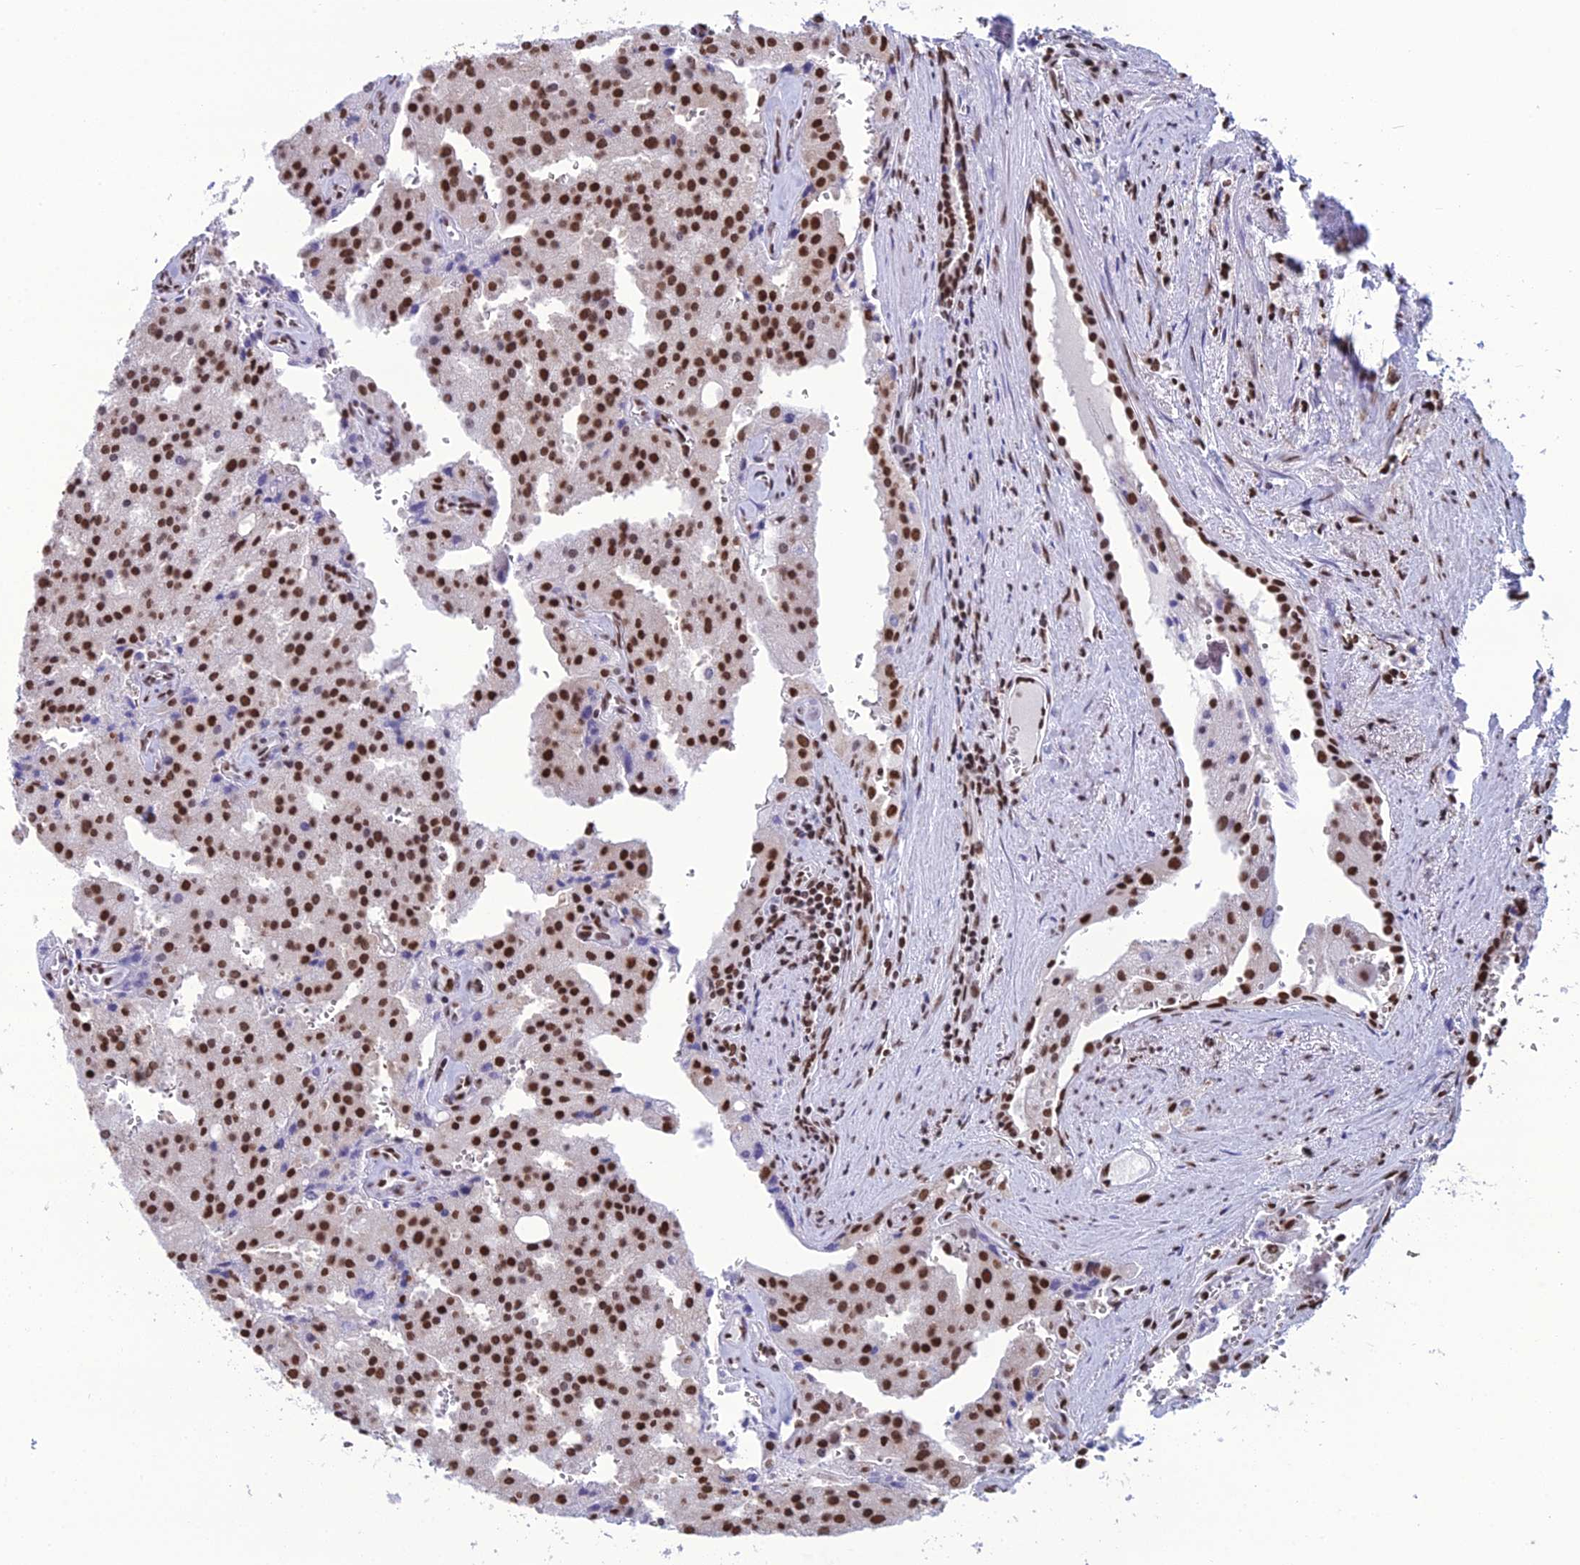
{"staining": {"intensity": "strong", "quantity": ">75%", "location": "nuclear"}, "tissue": "prostate cancer", "cell_type": "Tumor cells", "image_type": "cancer", "snomed": [{"axis": "morphology", "description": "Adenocarcinoma, High grade"}, {"axis": "topography", "description": "Prostate"}], "caption": "Human high-grade adenocarcinoma (prostate) stained with a brown dye reveals strong nuclear positive staining in about >75% of tumor cells.", "gene": "PRAMEF12", "patient": {"sex": "male", "age": 68}}